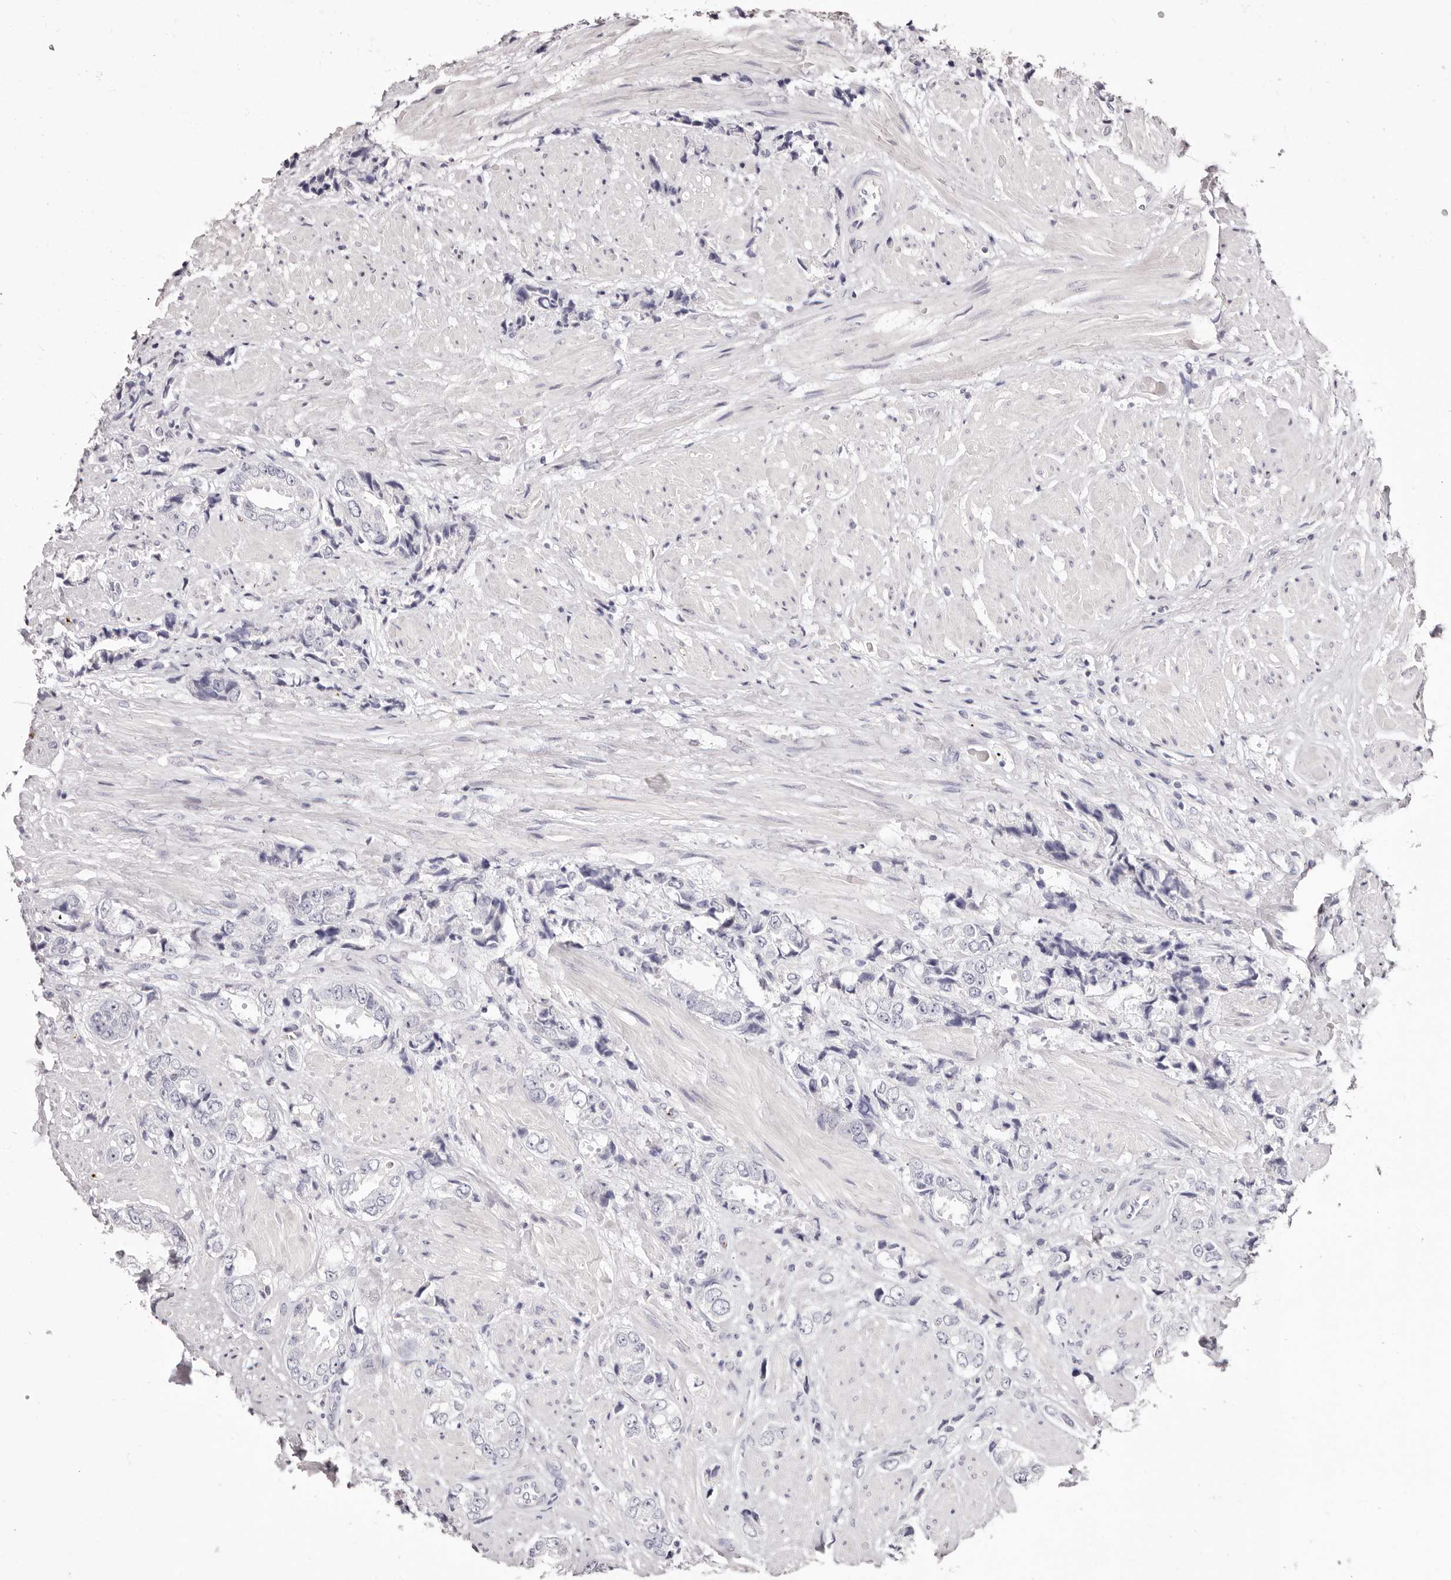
{"staining": {"intensity": "negative", "quantity": "none", "location": "none"}, "tissue": "prostate cancer", "cell_type": "Tumor cells", "image_type": "cancer", "snomed": [{"axis": "morphology", "description": "Adenocarcinoma, High grade"}, {"axis": "topography", "description": "Prostate"}], "caption": "Immunohistochemical staining of prostate adenocarcinoma (high-grade) exhibits no significant positivity in tumor cells.", "gene": "PF4", "patient": {"sex": "male", "age": 61}}